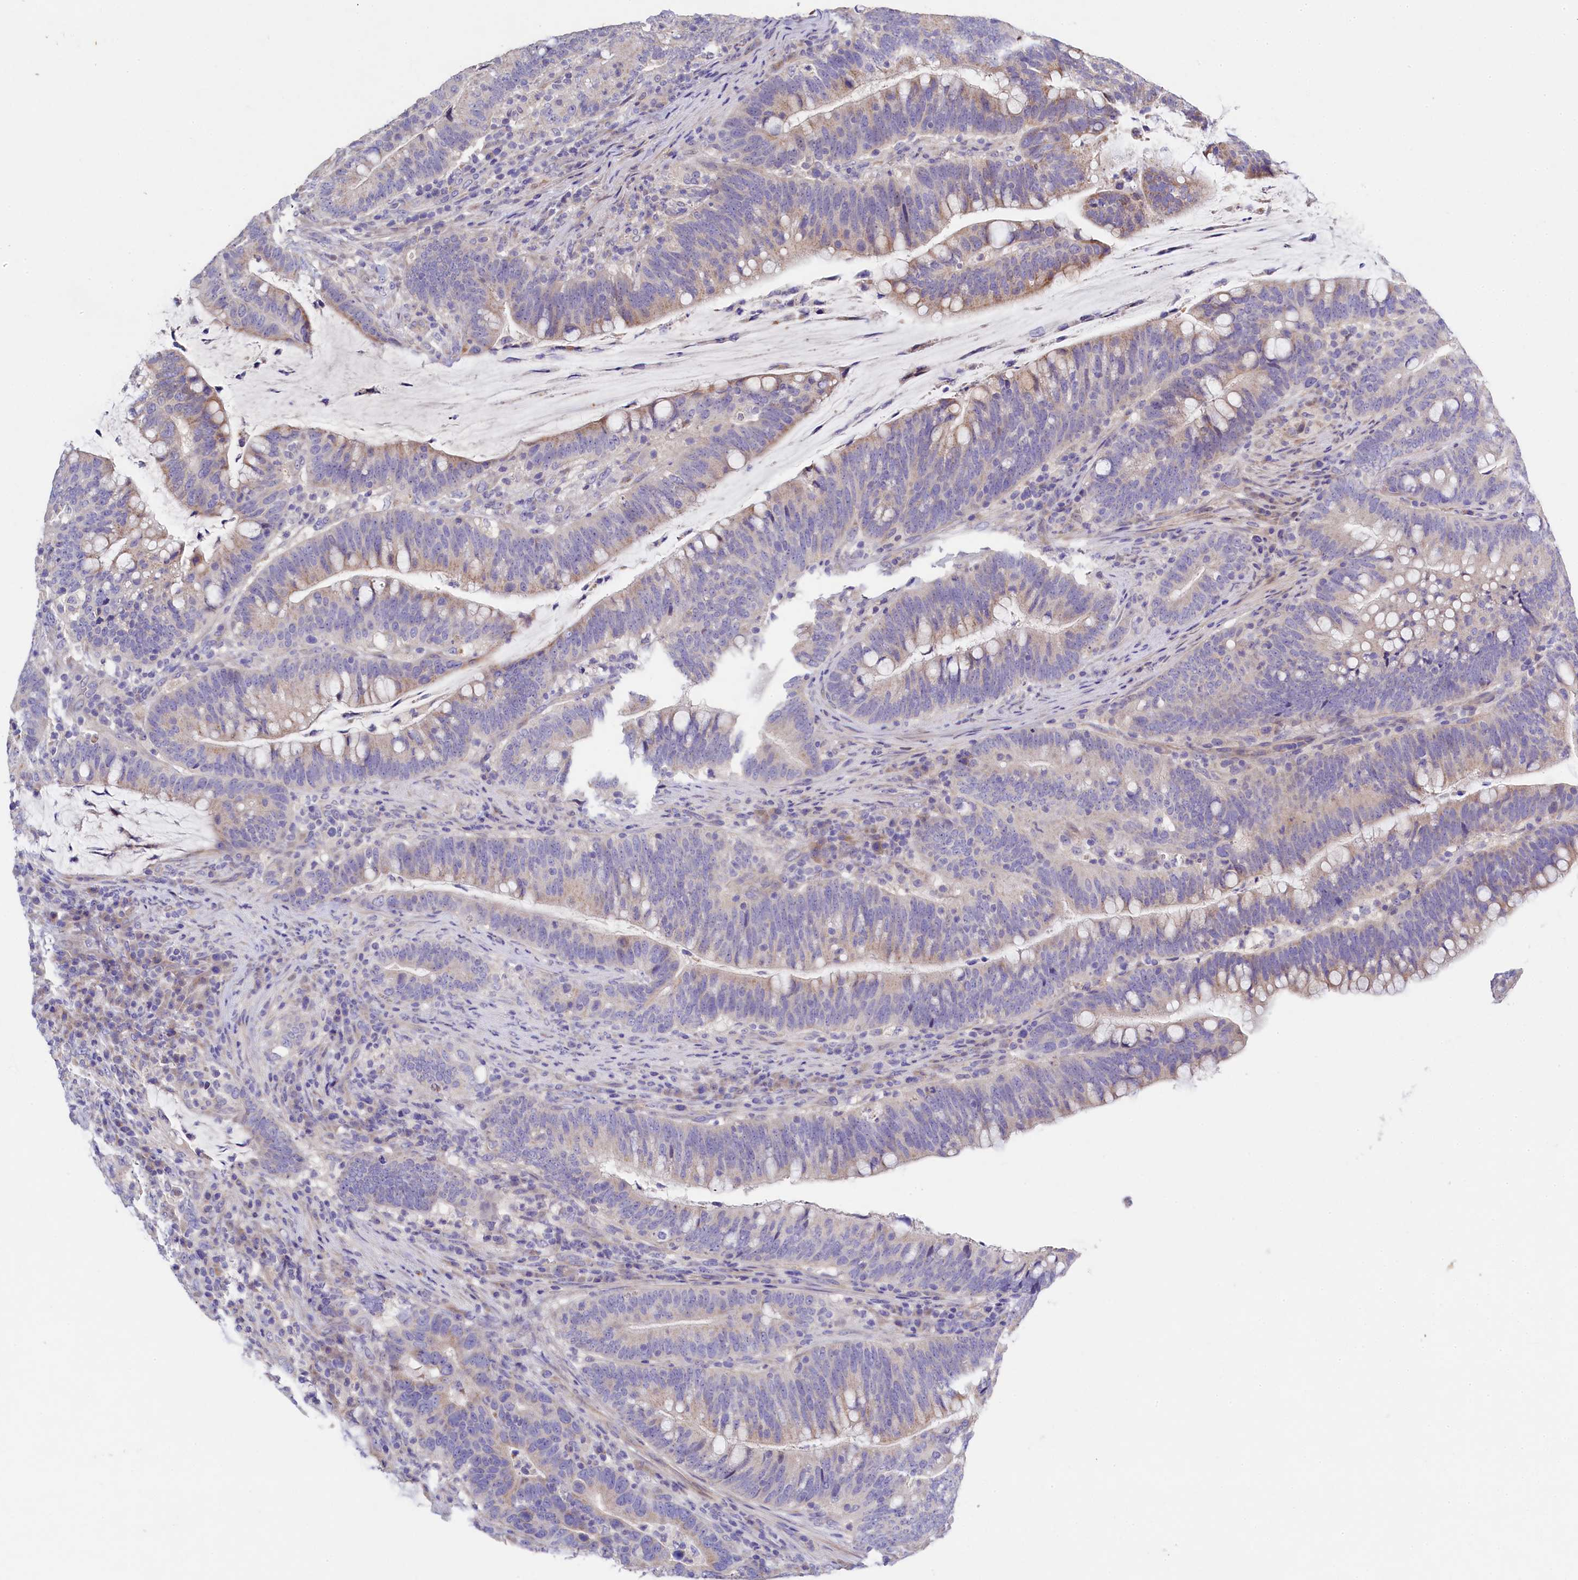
{"staining": {"intensity": "negative", "quantity": "none", "location": "none"}, "tissue": "colorectal cancer", "cell_type": "Tumor cells", "image_type": "cancer", "snomed": [{"axis": "morphology", "description": "Adenocarcinoma, NOS"}, {"axis": "topography", "description": "Colon"}], "caption": "An immunohistochemistry (IHC) photomicrograph of adenocarcinoma (colorectal) is shown. There is no staining in tumor cells of adenocarcinoma (colorectal).", "gene": "FXYD6", "patient": {"sex": "female", "age": 66}}